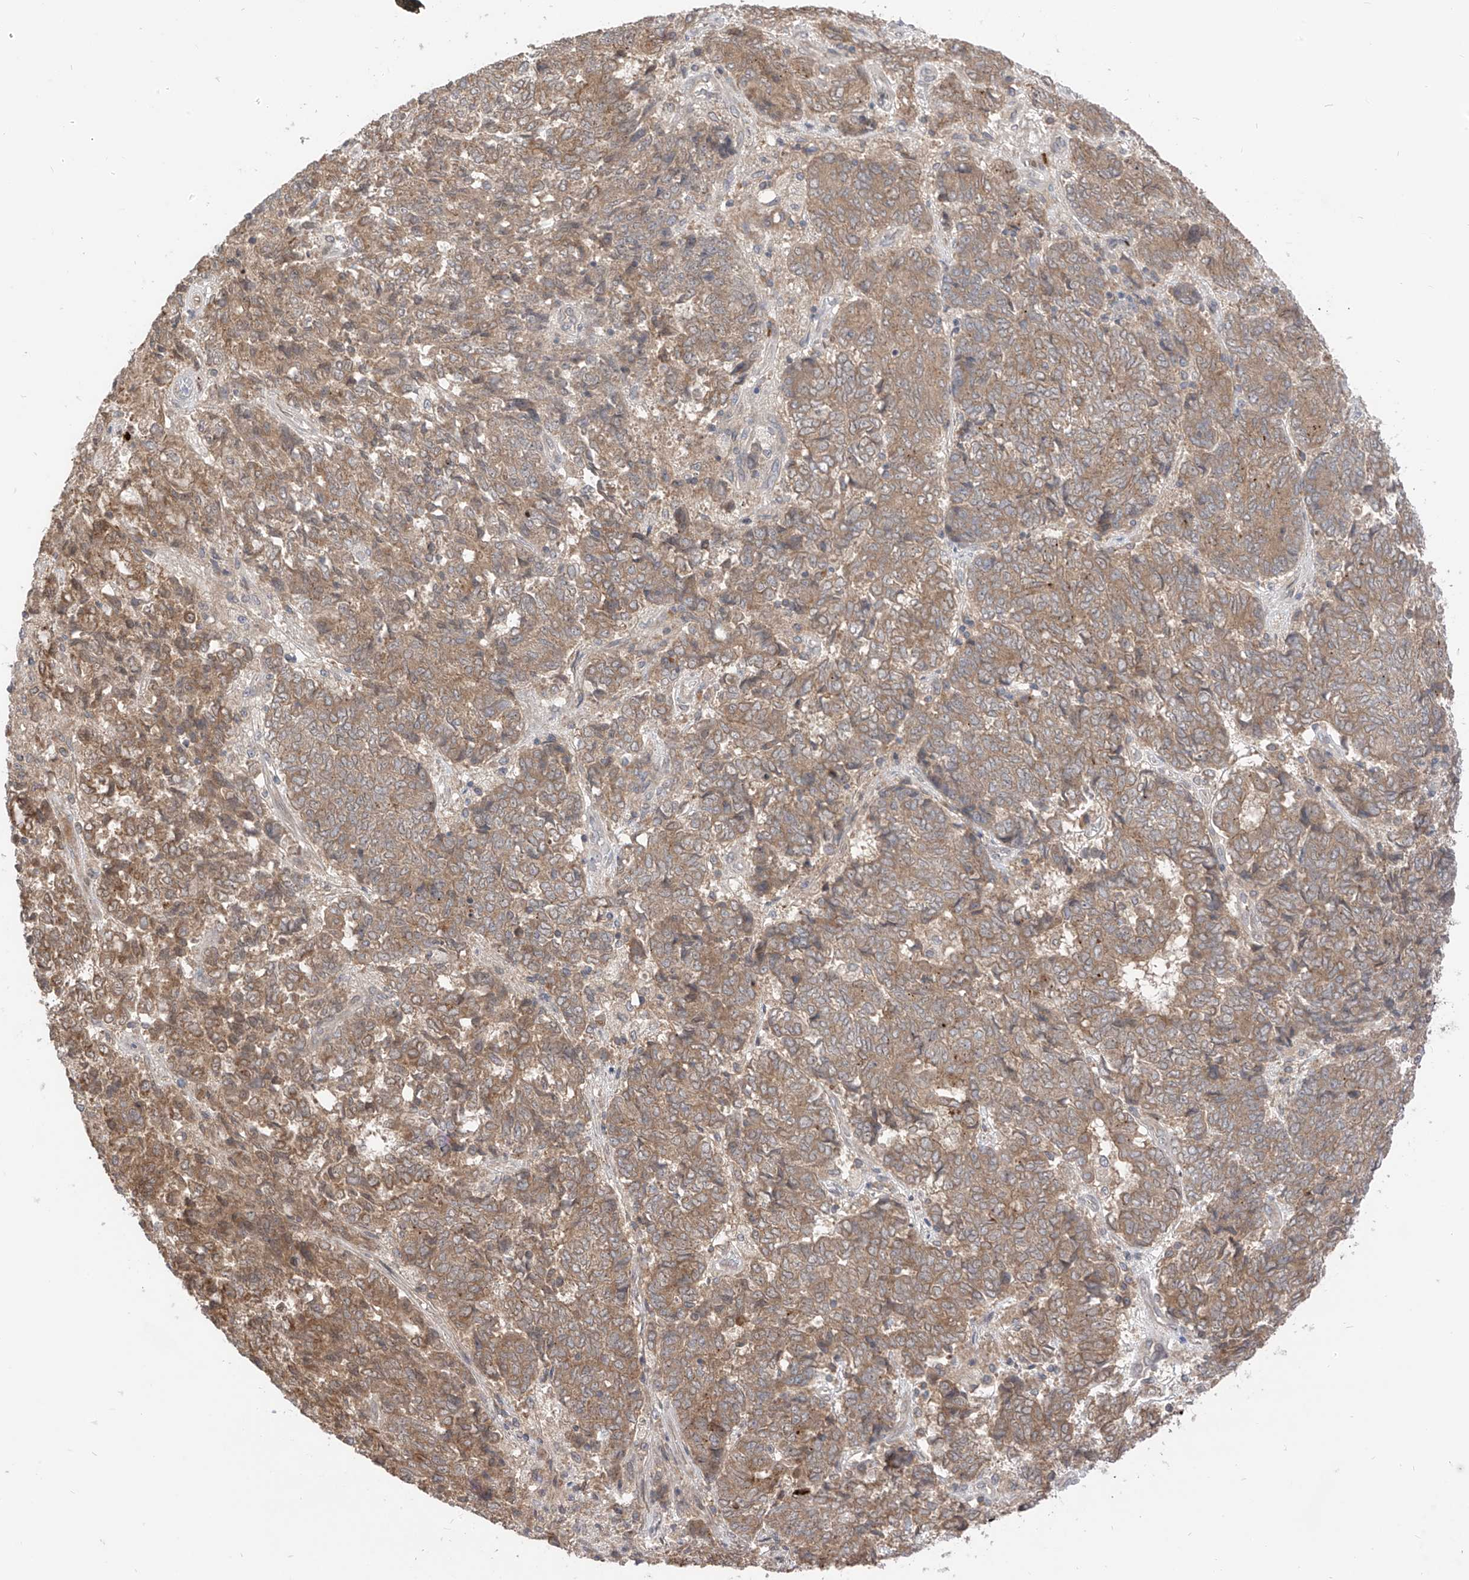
{"staining": {"intensity": "moderate", "quantity": ">75%", "location": "cytoplasmic/membranous"}, "tissue": "endometrial cancer", "cell_type": "Tumor cells", "image_type": "cancer", "snomed": [{"axis": "morphology", "description": "Adenocarcinoma, NOS"}, {"axis": "topography", "description": "Endometrium"}], "caption": "Protein expression analysis of human endometrial adenocarcinoma reveals moderate cytoplasmic/membranous expression in about >75% of tumor cells.", "gene": "CNKSR1", "patient": {"sex": "female", "age": 80}}